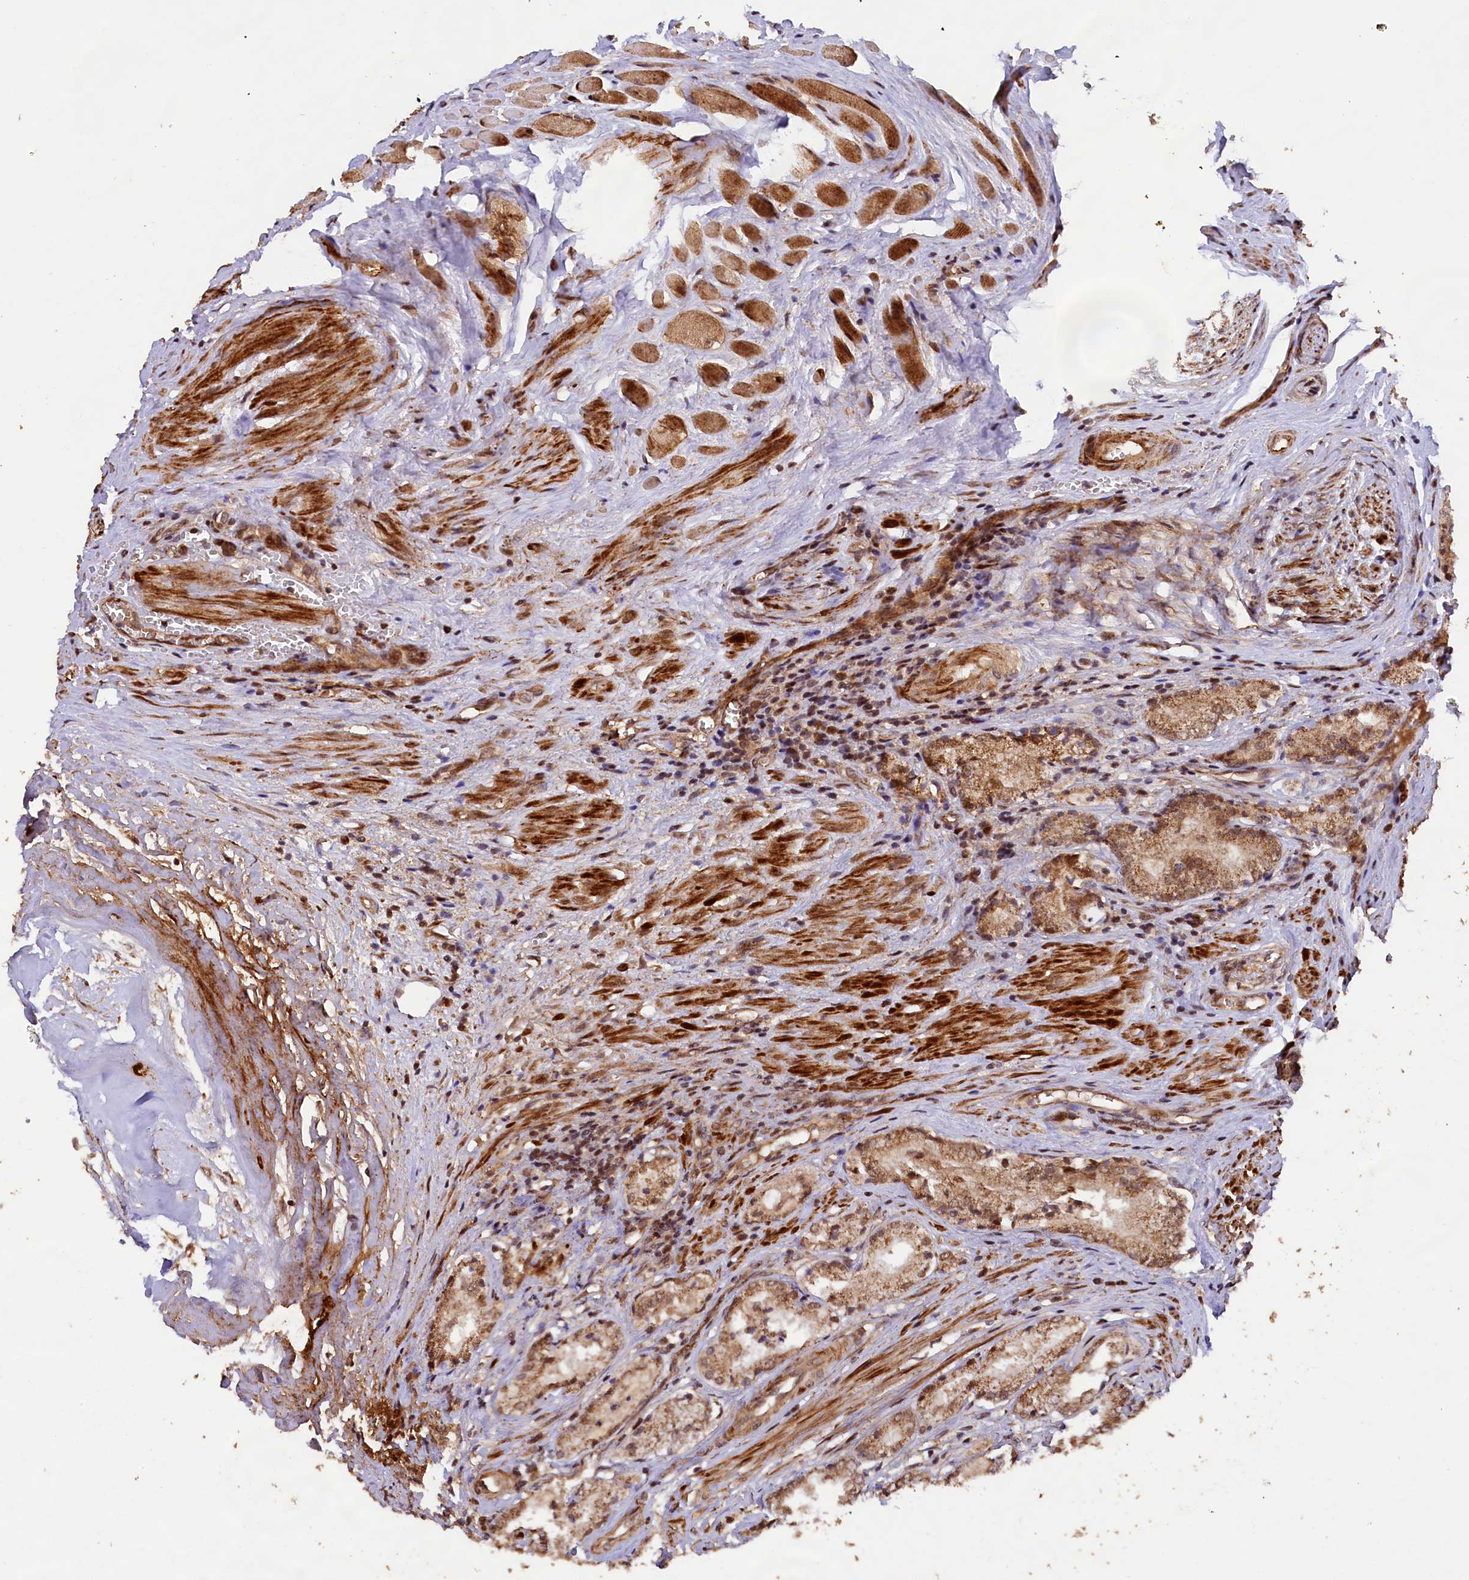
{"staining": {"intensity": "moderate", "quantity": ">75%", "location": "cytoplasmic/membranous,nuclear"}, "tissue": "prostate cancer", "cell_type": "Tumor cells", "image_type": "cancer", "snomed": [{"axis": "morphology", "description": "Adenocarcinoma, Low grade"}, {"axis": "topography", "description": "Prostate"}], "caption": "Human prostate cancer (low-grade adenocarcinoma) stained with a protein marker demonstrates moderate staining in tumor cells.", "gene": "SHPRH", "patient": {"sex": "male", "age": 60}}